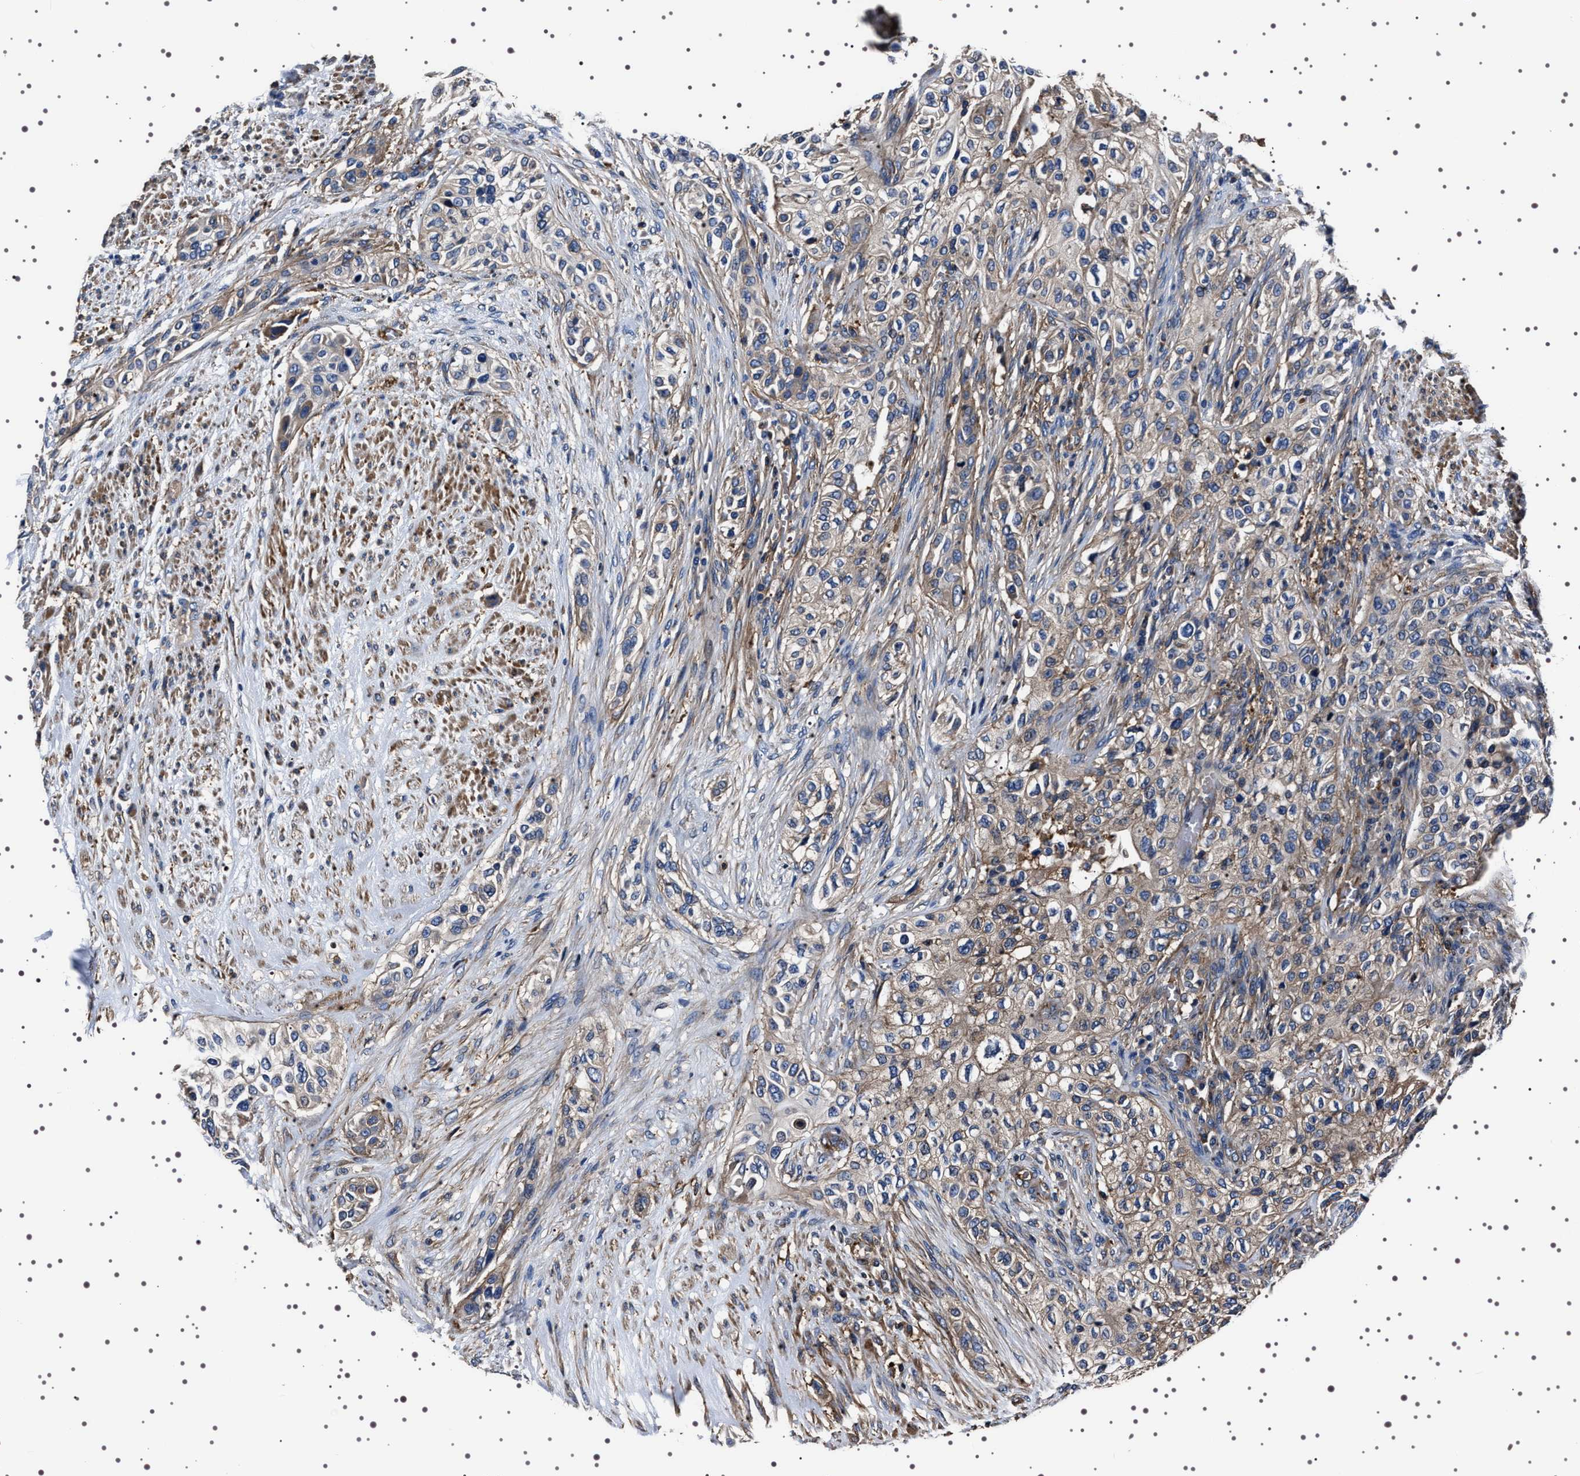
{"staining": {"intensity": "weak", "quantity": "<25%", "location": "cytoplasmic/membranous"}, "tissue": "urothelial cancer", "cell_type": "Tumor cells", "image_type": "cancer", "snomed": [{"axis": "morphology", "description": "Urothelial carcinoma, High grade"}, {"axis": "topography", "description": "Urinary bladder"}], "caption": "DAB (3,3'-diaminobenzidine) immunohistochemical staining of human urothelial cancer displays no significant staining in tumor cells.", "gene": "WDR1", "patient": {"sex": "male", "age": 74}}